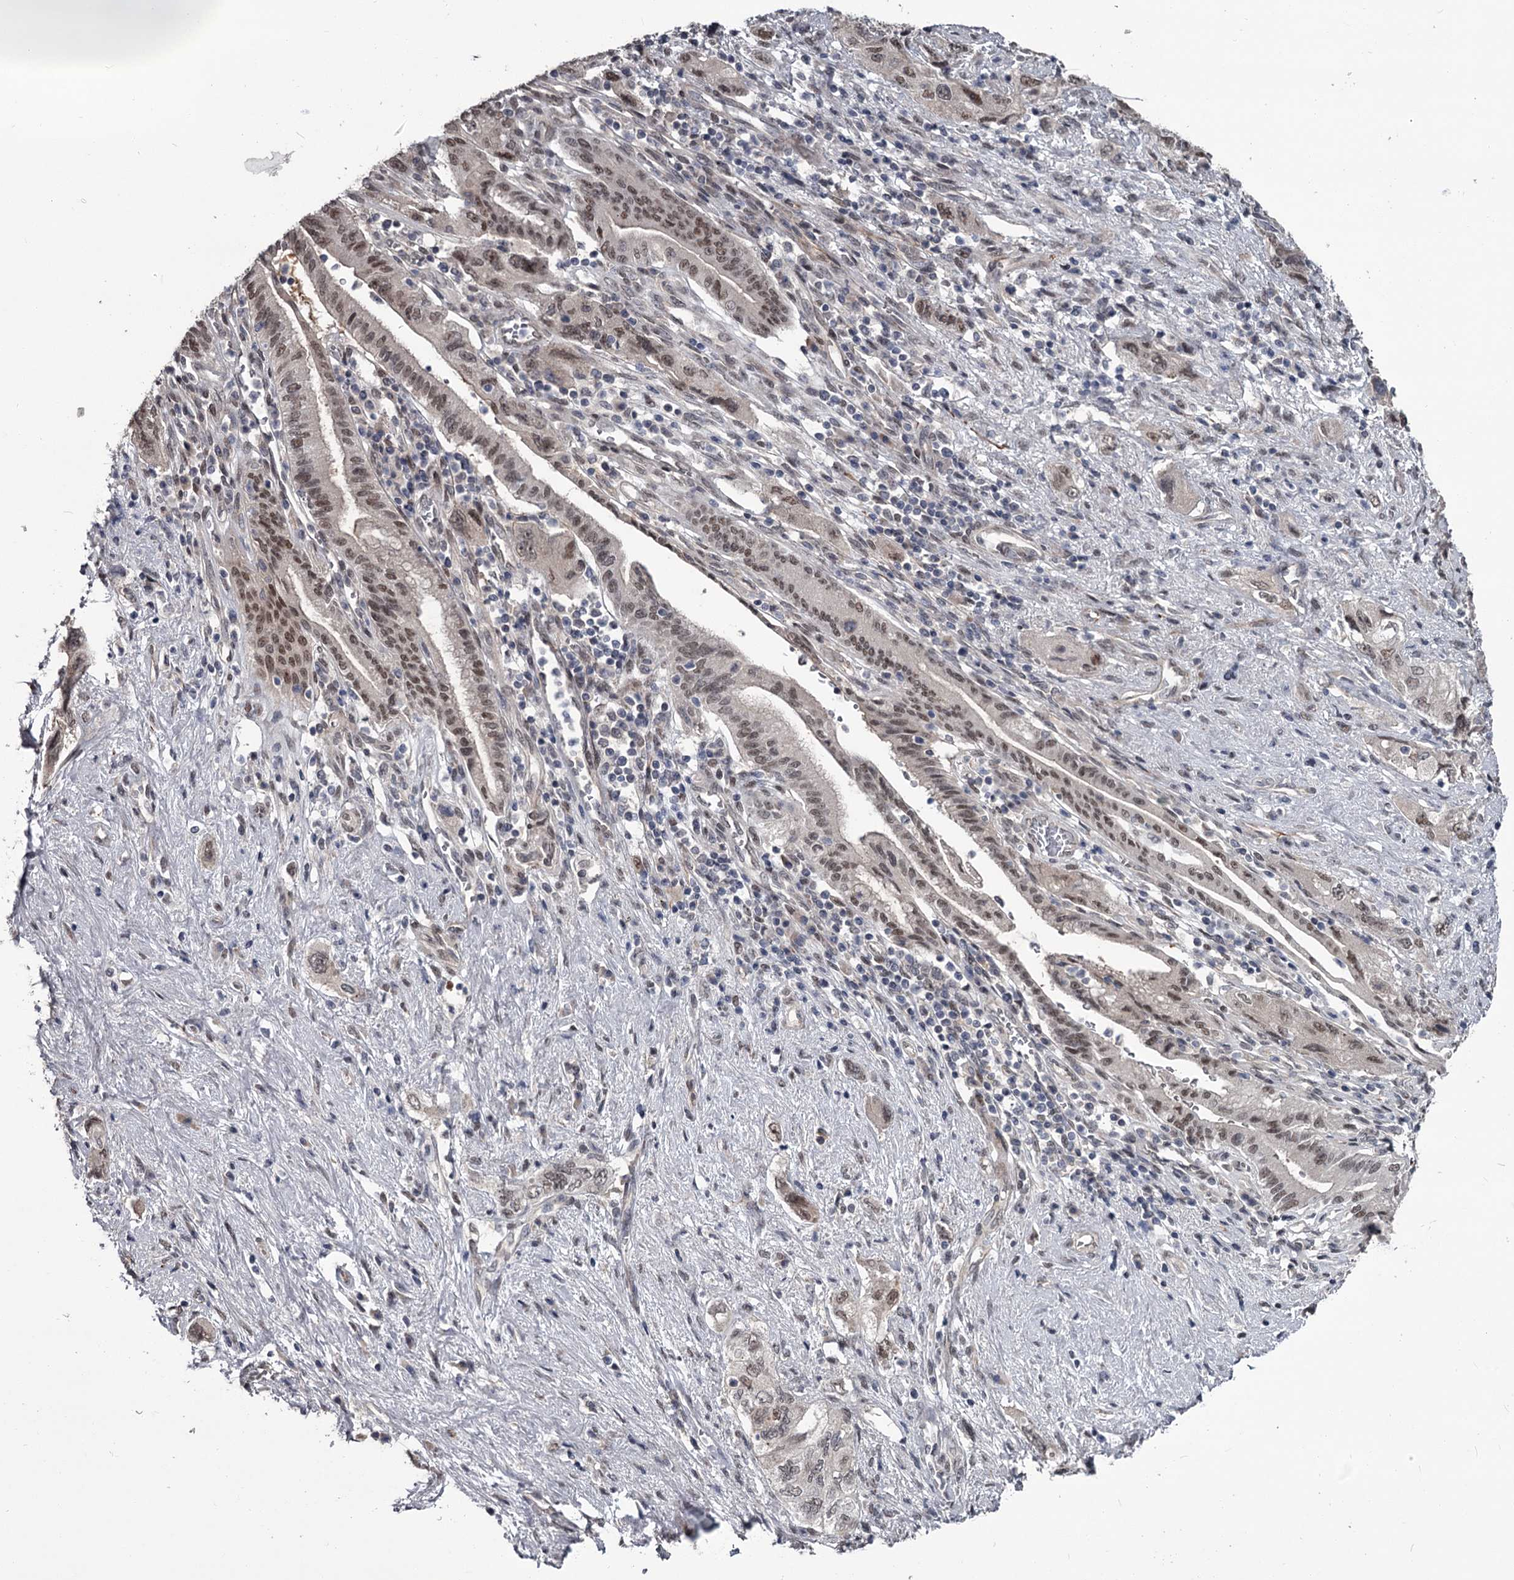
{"staining": {"intensity": "weak", "quantity": ">75%", "location": "nuclear"}, "tissue": "pancreatic cancer", "cell_type": "Tumor cells", "image_type": "cancer", "snomed": [{"axis": "morphology", "description": "Adenocarcinoma, NOS"}, {"axis": "topography", "description": "Pancreas"}], "caption": "Pancreatic adenocarcinoma stained with DAB (3,3'-diaminobenzidine) immunohistochemistry reveals low levels of weak nuclear expression in about >75% of tumor cells. The staining is performed using DAB (3,3'-diaminobenzidine) brown chromogen to label protein expression. The nuclei are counter-stained blue using hematoxylin.", "gene": "PRPF40B", "patient": {"sex": "female", "age": 73}}